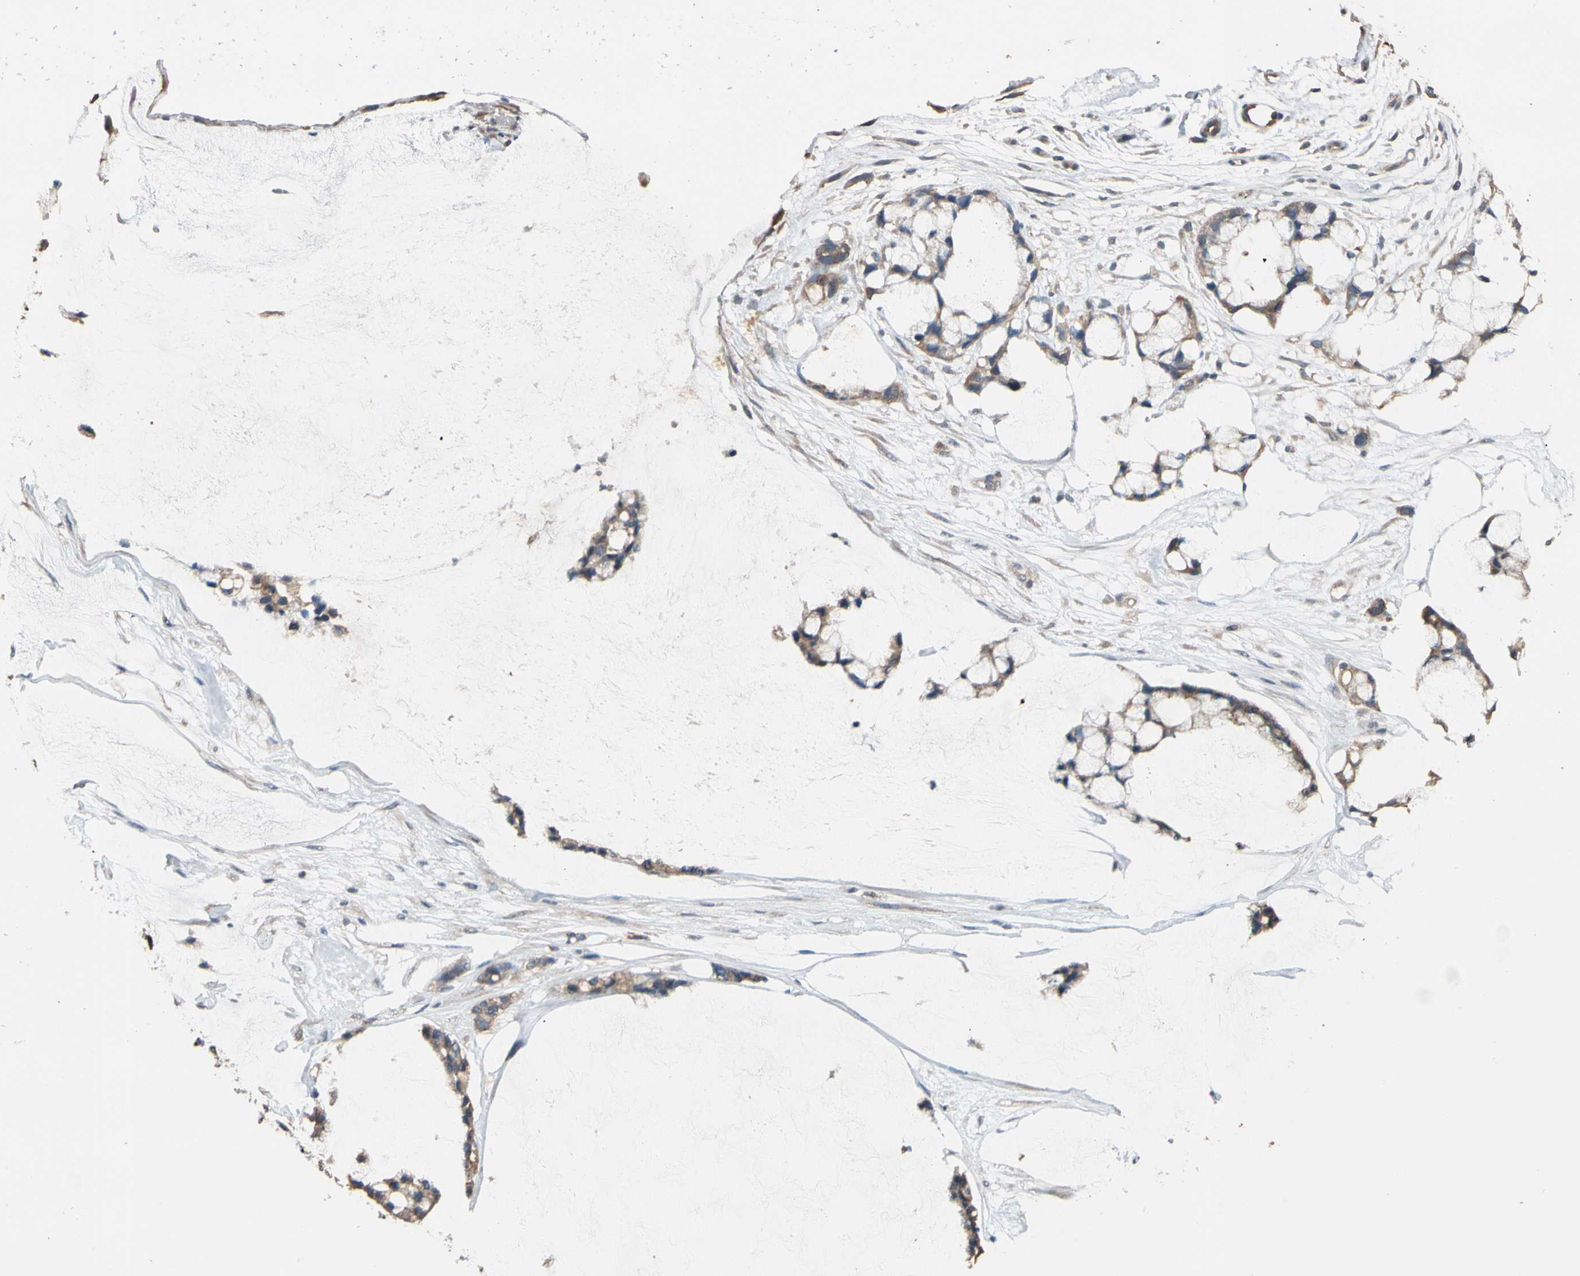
{"staining": {"intensity": "moderate", "quantity": ">75%", "location": "cytoplasmic/membranous"}, "tissue": "ovarian cancer", "cell_type": "Tumor cells", "image_type": "cancer", "snomed": [{"axis": "morphology", "description": "Cystadenocarcinoma, mucinous, NOS"}, {"axis": "topography", "description": "Ovary"}], "caption": "Immunohistochemistry (IHC) micrograph of neoplastic tissue: human mucinous cystadenocarcinoma (ovarian) stained using immunohistochemistry (IHC) exhibits medium levels of moderate protein expression localized specifically in the cytoplasmic/membranous of tumor cells, appearing as a cytoplasmic/membranous brown color.", "gene": "MAP3K7", "patient": {"sex": "female", "age": 39}}